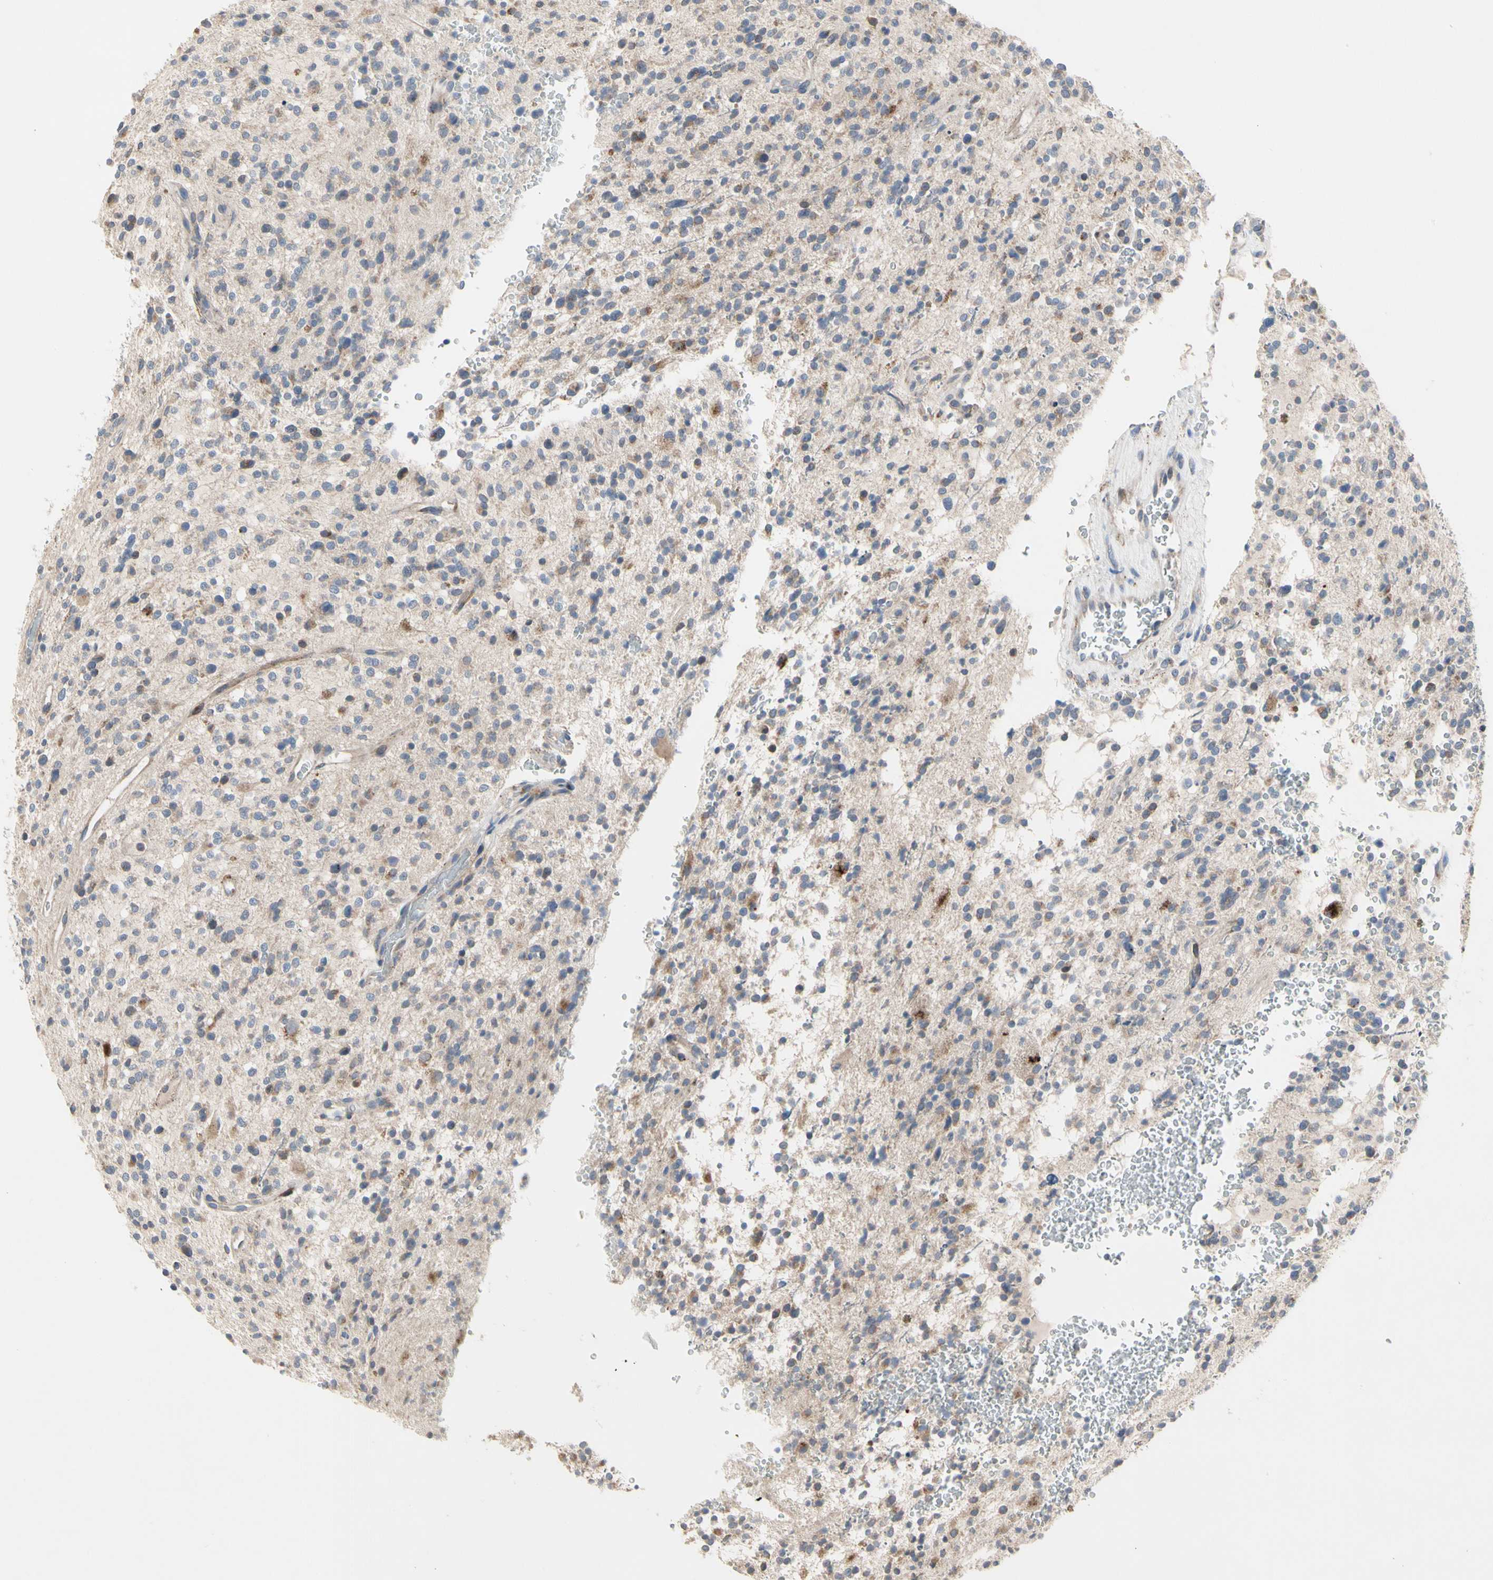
{"staining": {"intensity": "negative", "quantity": "none", "location": "none"}, "tissue": "glioma", "cell_type": "Tumor cells", "image_type": "cancer", "snomed": [{"axis": "morphology", "description": "Glioma, malignant, High grade"}, {"axis": "topography", "description": "Brain"}], "caption": "Immunohistochemistry photomicrograph of neoplastic tissue: human glioma stained with DAB (3,3'-diaminobenzidine) shows no significant protein expression in tumor cells.", "gene": "MMEL1", "patient": {"sex": "male", "age": 48}}